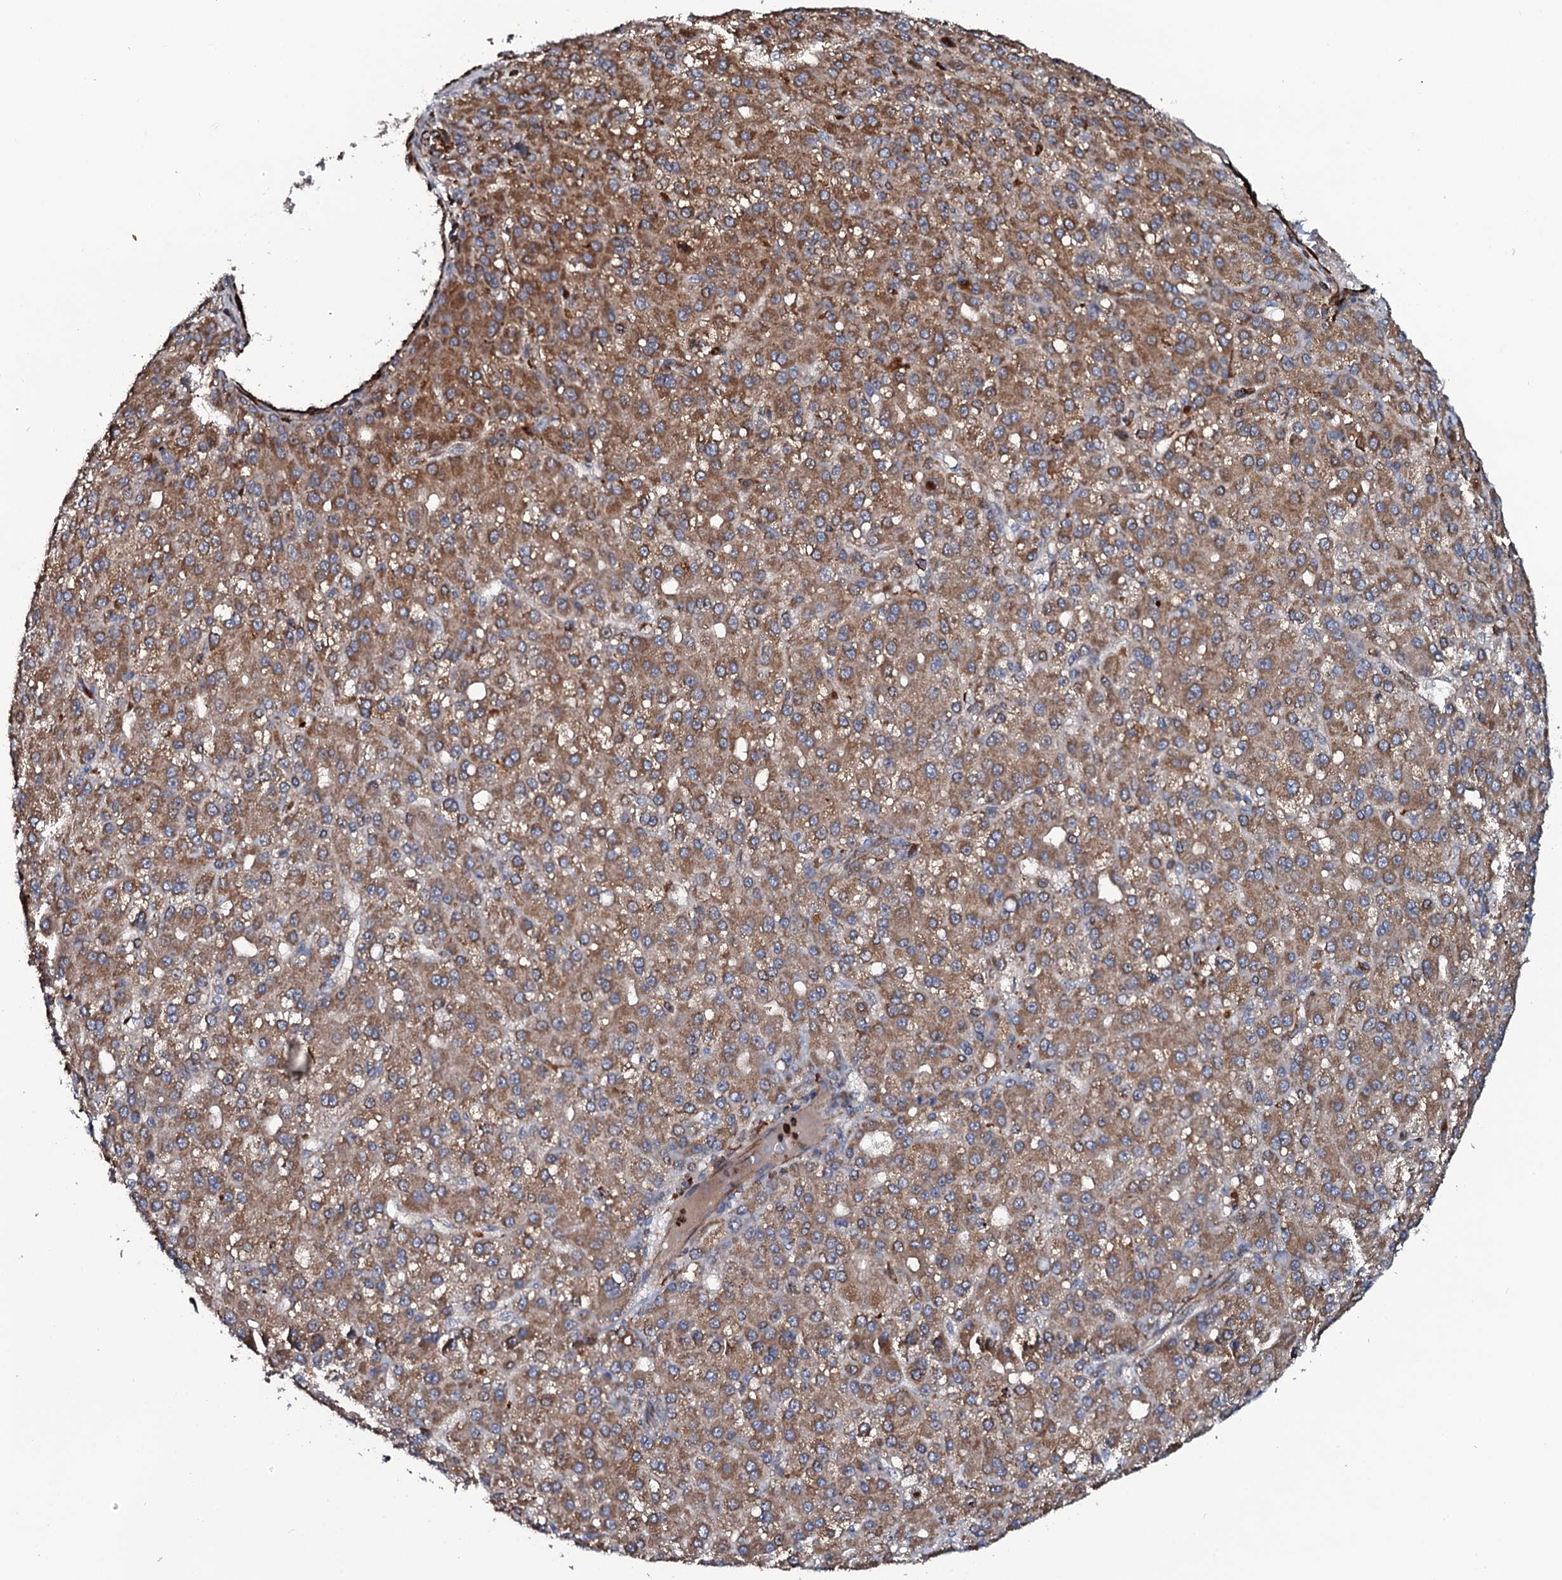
{"staining": {"intensity": "moderate", "quantity": ">75%", "location": "cytoplasmic/membranous"}, "tissue": "liver cancer", "cell_type": "Tumor cells", "image_type": "cancer", "snomed": [{"axis": "morphology", "description": "Carcinoma, Hepatocellular, NOS"}, {"axis": "topography", "description": "Liver"}], "caption": "IHC histopathology image of neoplastic tissue: human hepatocellular carcinoma (liver) stained using immunohistochemistry (IHC) exhibits medium levels of moderate protein expression localized specifically in the cytoplasmic/membranous of tumor cells, appearing as a cytoplasmic/membranous brown color.", "gene": "VAMP8", "patient": {"sex": "male", "age": 67}}